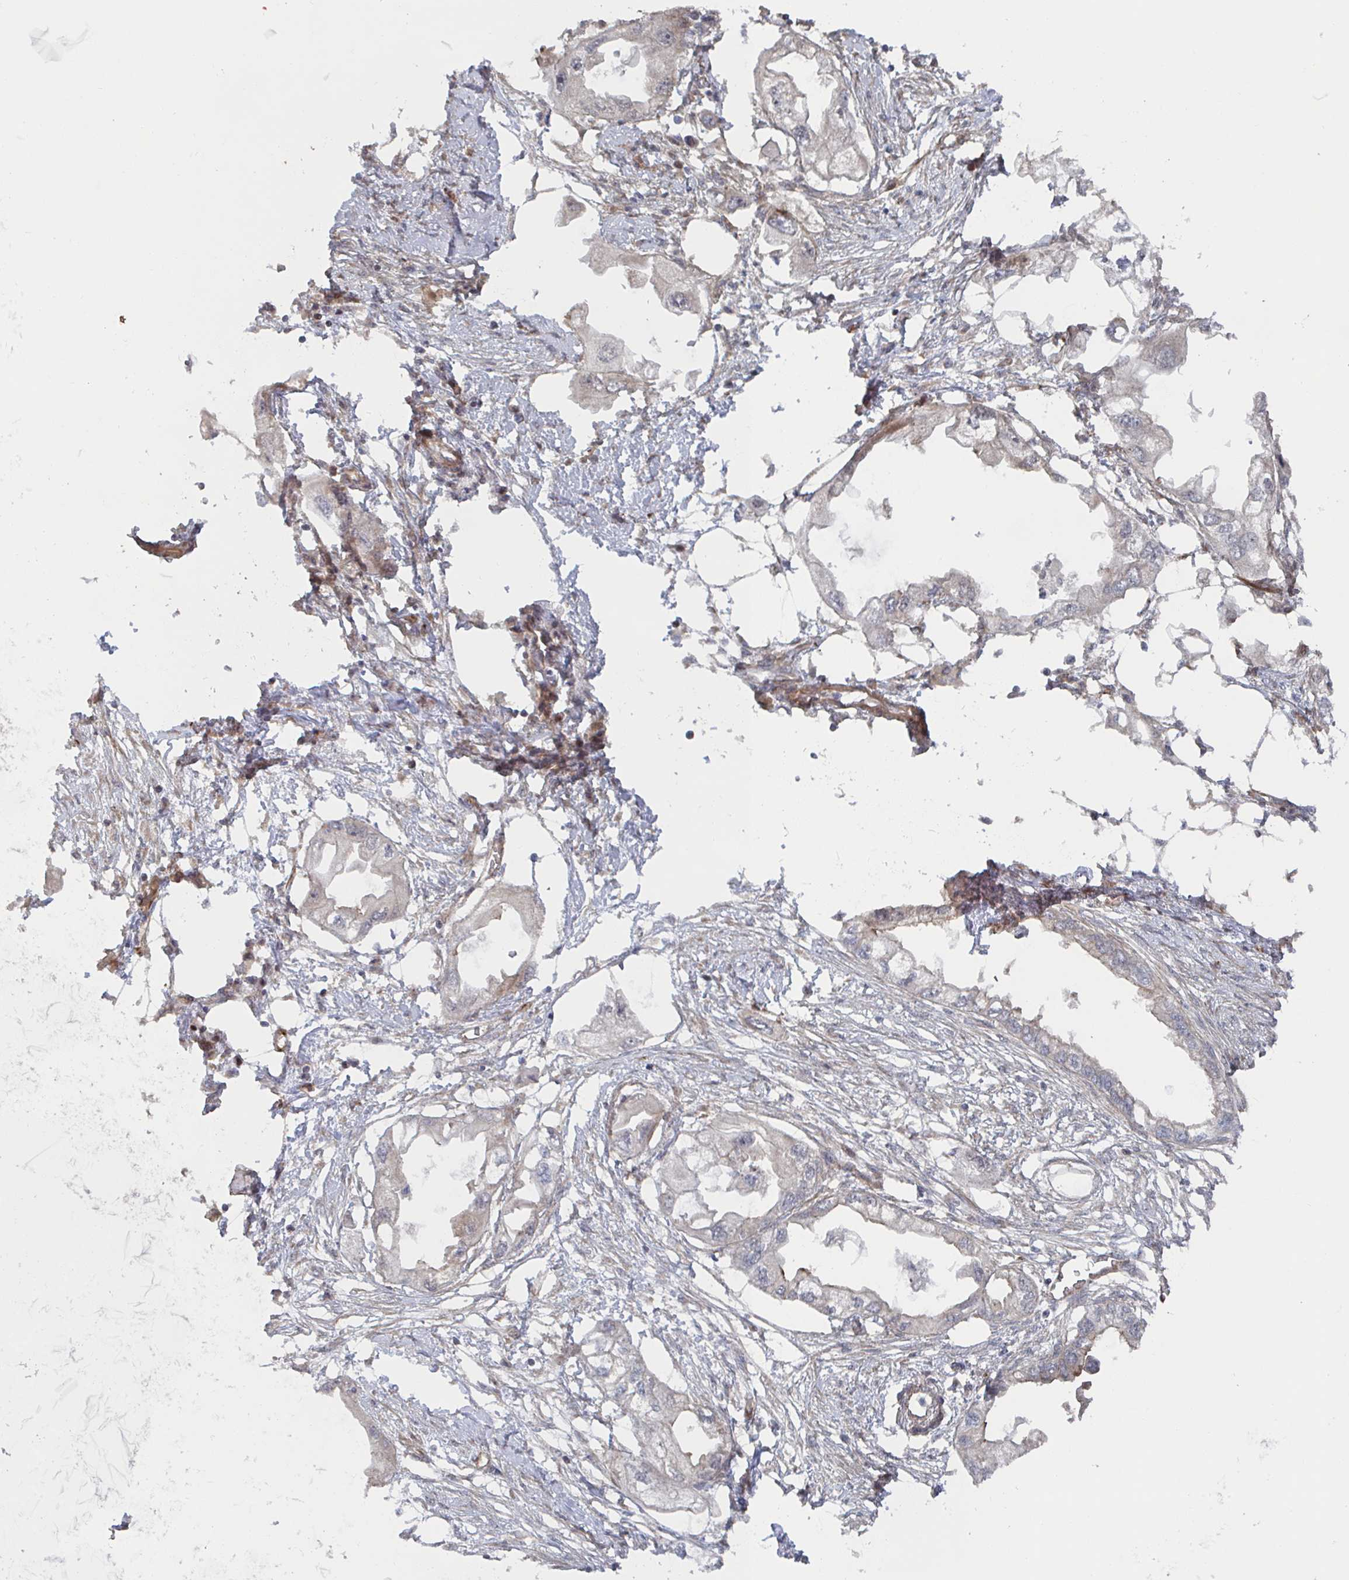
{"staining": {"intensity": "negative", "quantity": "none", "location": "none"}, "tissue": "endometrial cancer", "cell_type": "Tumor cells", "image_type": "cancer", "snomed": [{"axis": "morphology", "description": "Adenocarcinoma, NOS"}, {"axis": "morphology", "description": "Adenocarcinoma, metastatic, NOS"}, {"axis": "topography", "description": "Adipose tissue"}, {"axis": "topography", "description": "Endometrium"}], "caption": "Protein analysis of endometrial cancer shows no significant expression in tumor cells.", "gene": "DVL3", "patient": {"sex": "female", "age": 67}}